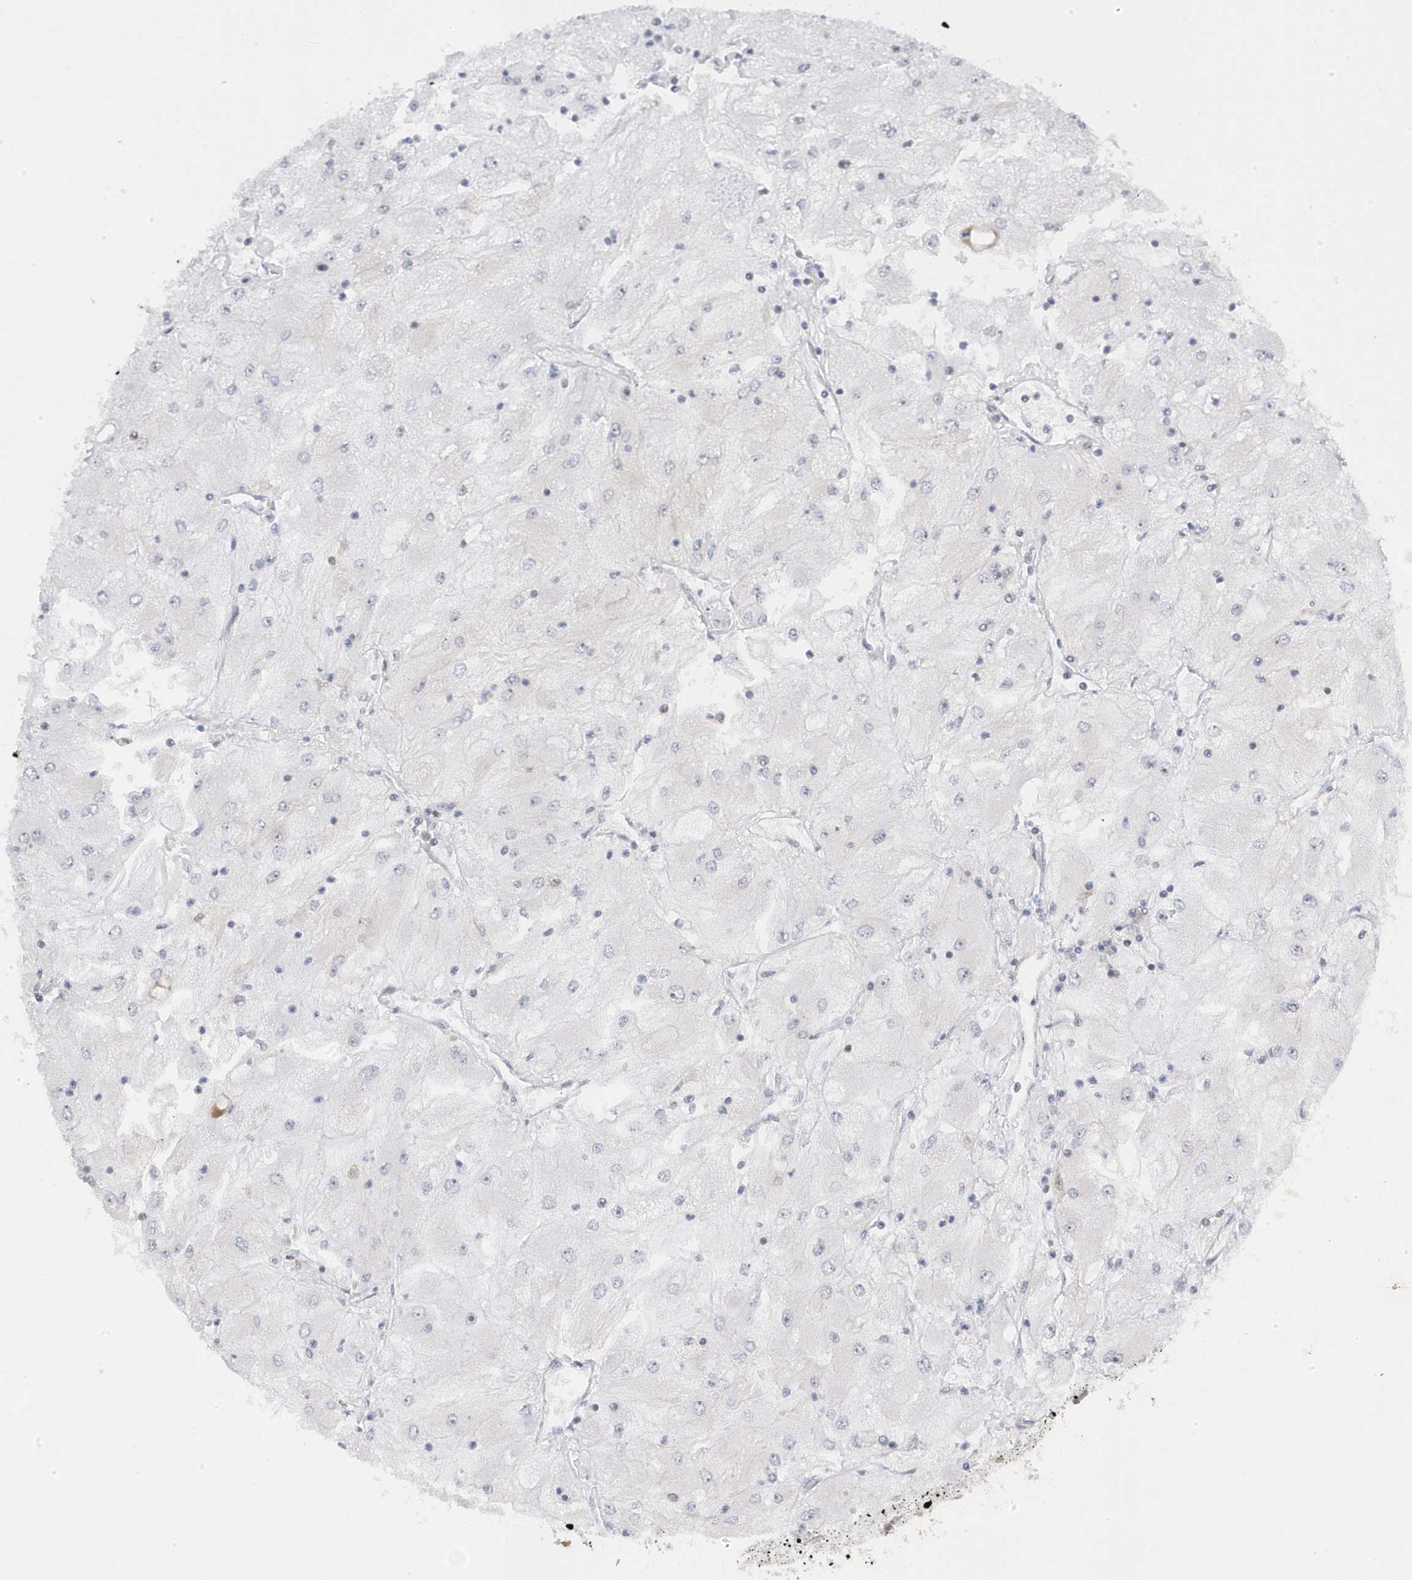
{"staining": {"intensity": "negative", "quantity": "none", "location": "none"}, "tissue": "renal cancer", "cell_type": "Tumor cells", "image_type": "cancer", "snomed": [{"axis": "morphology", "description": "Adenocarcinoma, NOS"}, {"axis": "topography", "description": "Kidney"}], "caption": "High power microscopy micrograph of an immunohistochemistry (IHC) photomicrograph of renal cancer, revealing no significant staining in tumor cells.", "gene": "MAP7D3", "patient": {"sex": "male", "age": 80}}